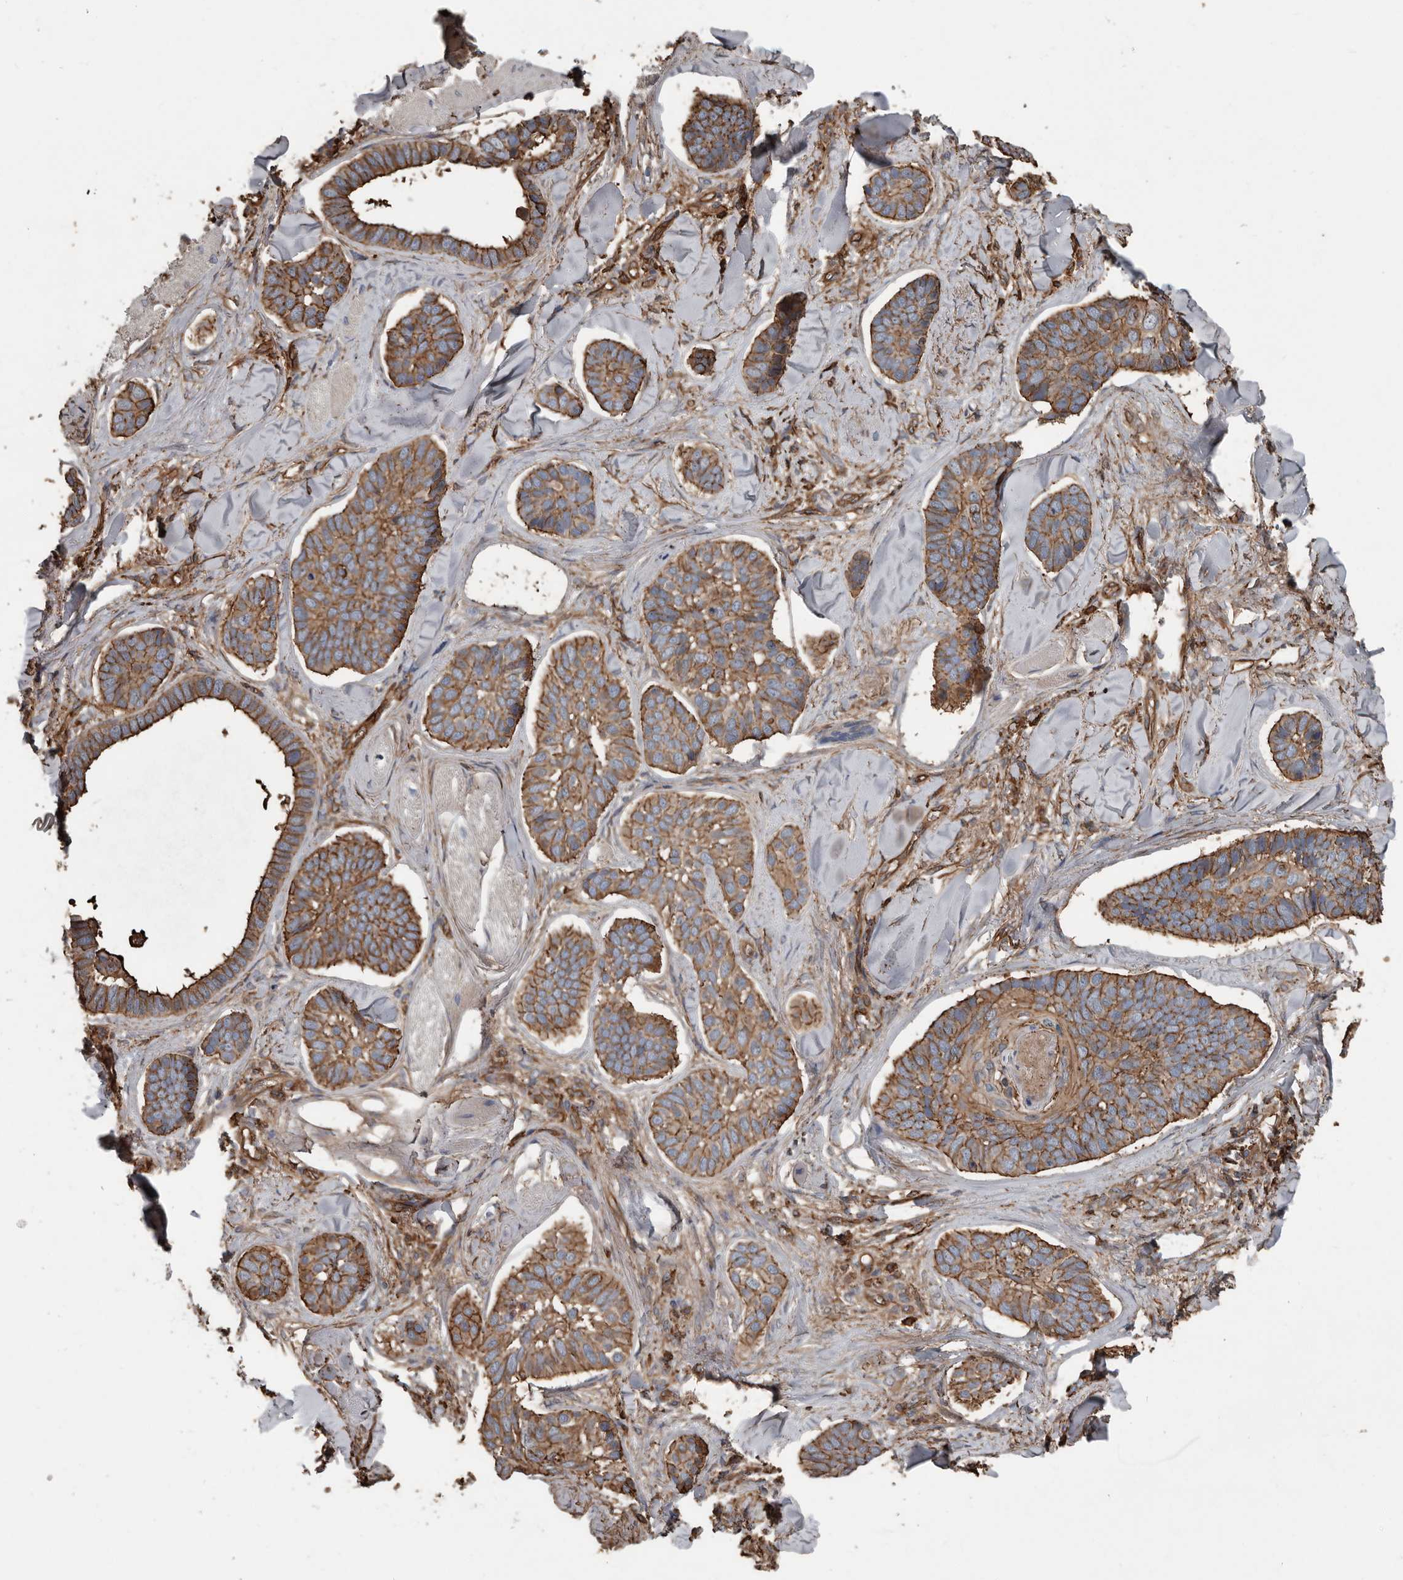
{"staining": {"intensity": "moderate", "quantity": ">75%", "location": "cytoplasmic/membranous"}, "tissue": "skin cancer", "cell_type": "Tumor cells", "image_type": "cancer", "snomed": [{"axis": "morphology", "description": "Basal cell carcinoma"}, {"axis": "topography", "description": "Skin"}], "caption": "This is a micrograph of IHC staining of skin cancer, which shows moderate positivity in the cytoplasmic/membranous of tumor cells.", "gene": "DENND6B", "patient": {"sex": "male", "age": 62}}